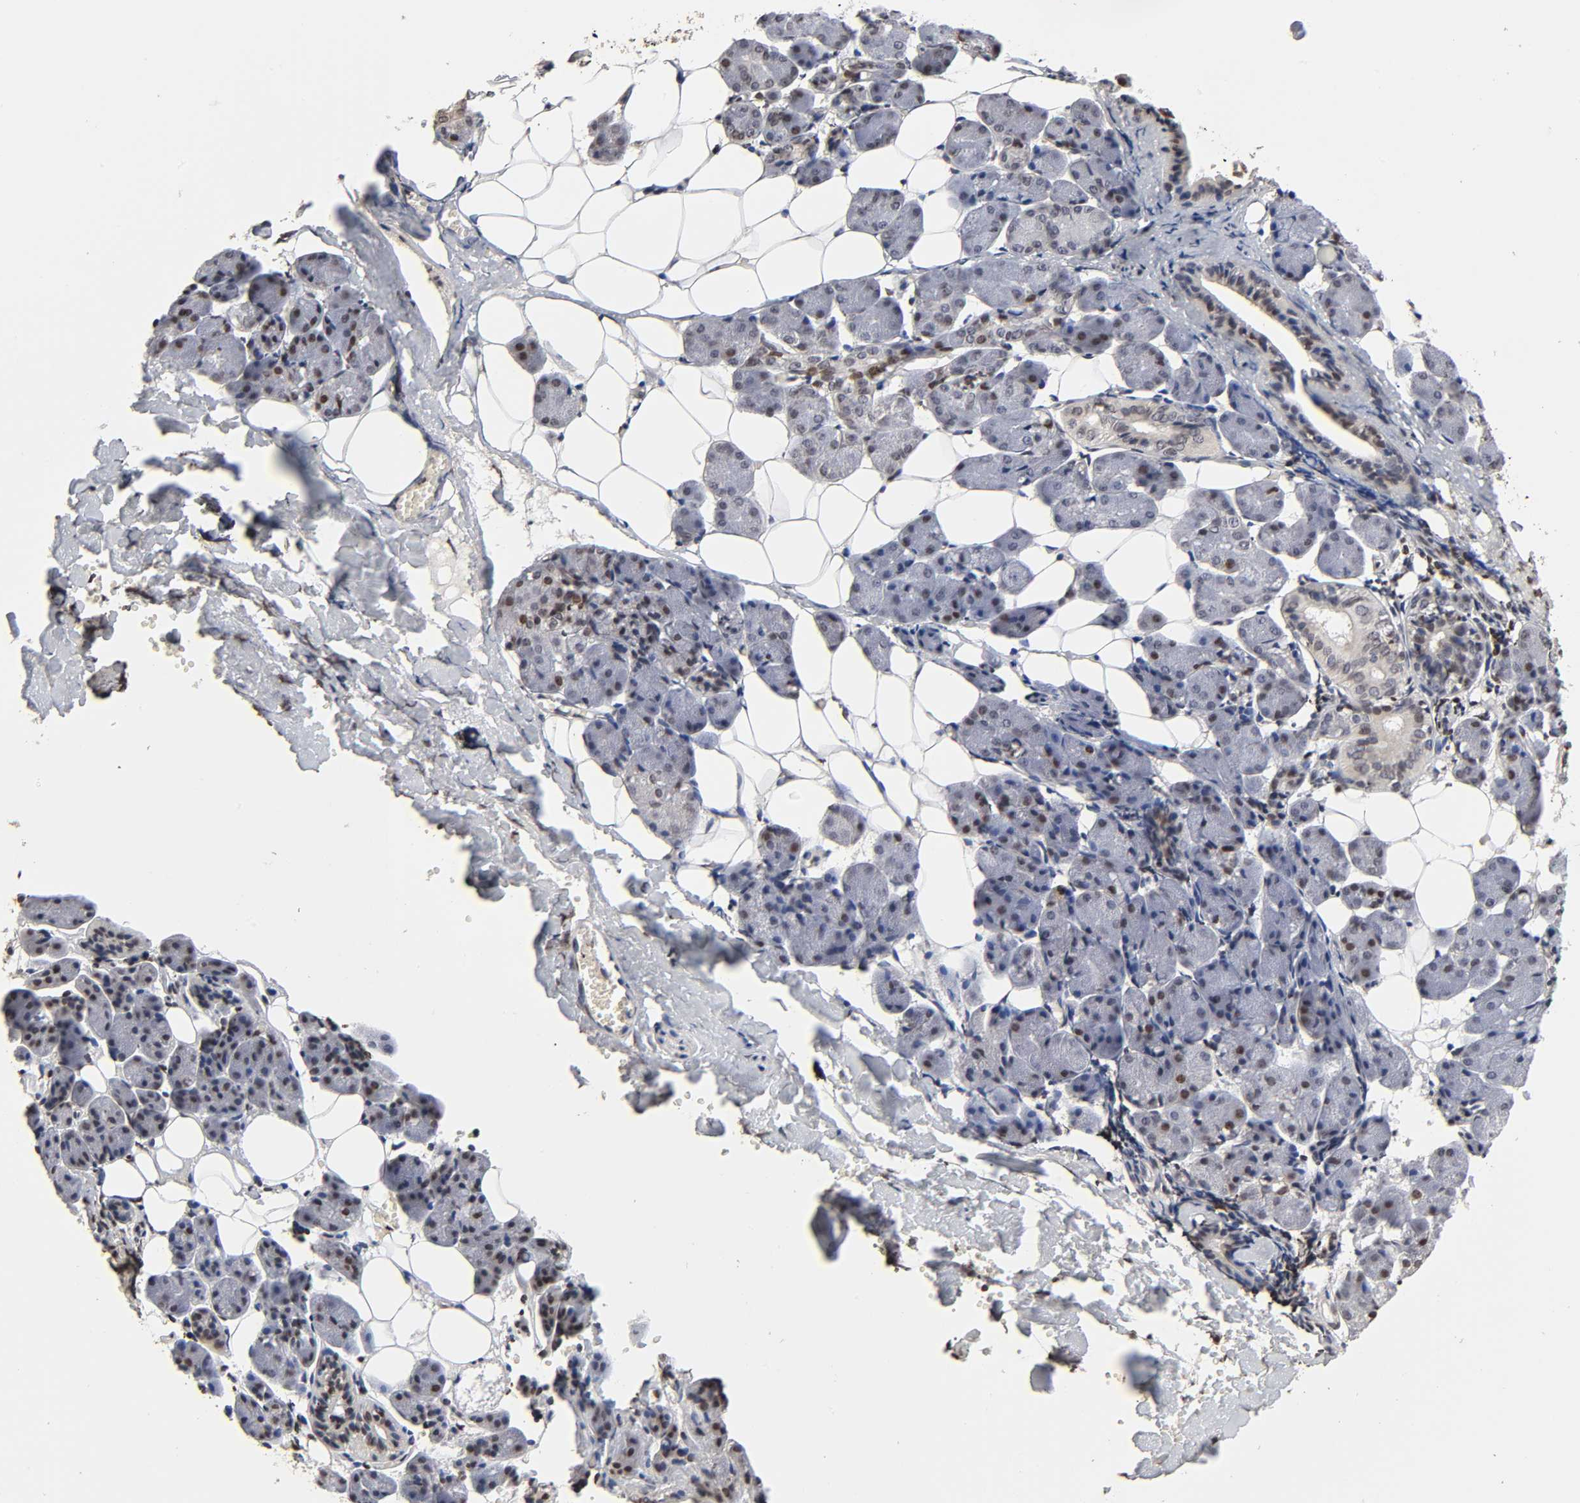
{"staining": {"intensity": "weak", "quantity": "25%-75%", "location": "nuclear"}, "tissue": "salivary gland", "cell_type": "Glandular cells", "image_type": "normal", "snomed": [{"axis": "morphology", "description": "Normal tissue, NOS"}, {"axis": "morphology", "description": "Adenoma, NOS"}, {"axis": "topography", "description": "Salivary gland"}], "caption": "Protein analysis of unremarkable salivary gland displays weak nuclear positivity in about 25%-75% of glandular cells. (DAB (3,3'-diaminobenzidine) = brown stain, brightfield microscopy at high magnification).", "gene": "ZNF473", "patient": {"sex": "female", "age": 32}}